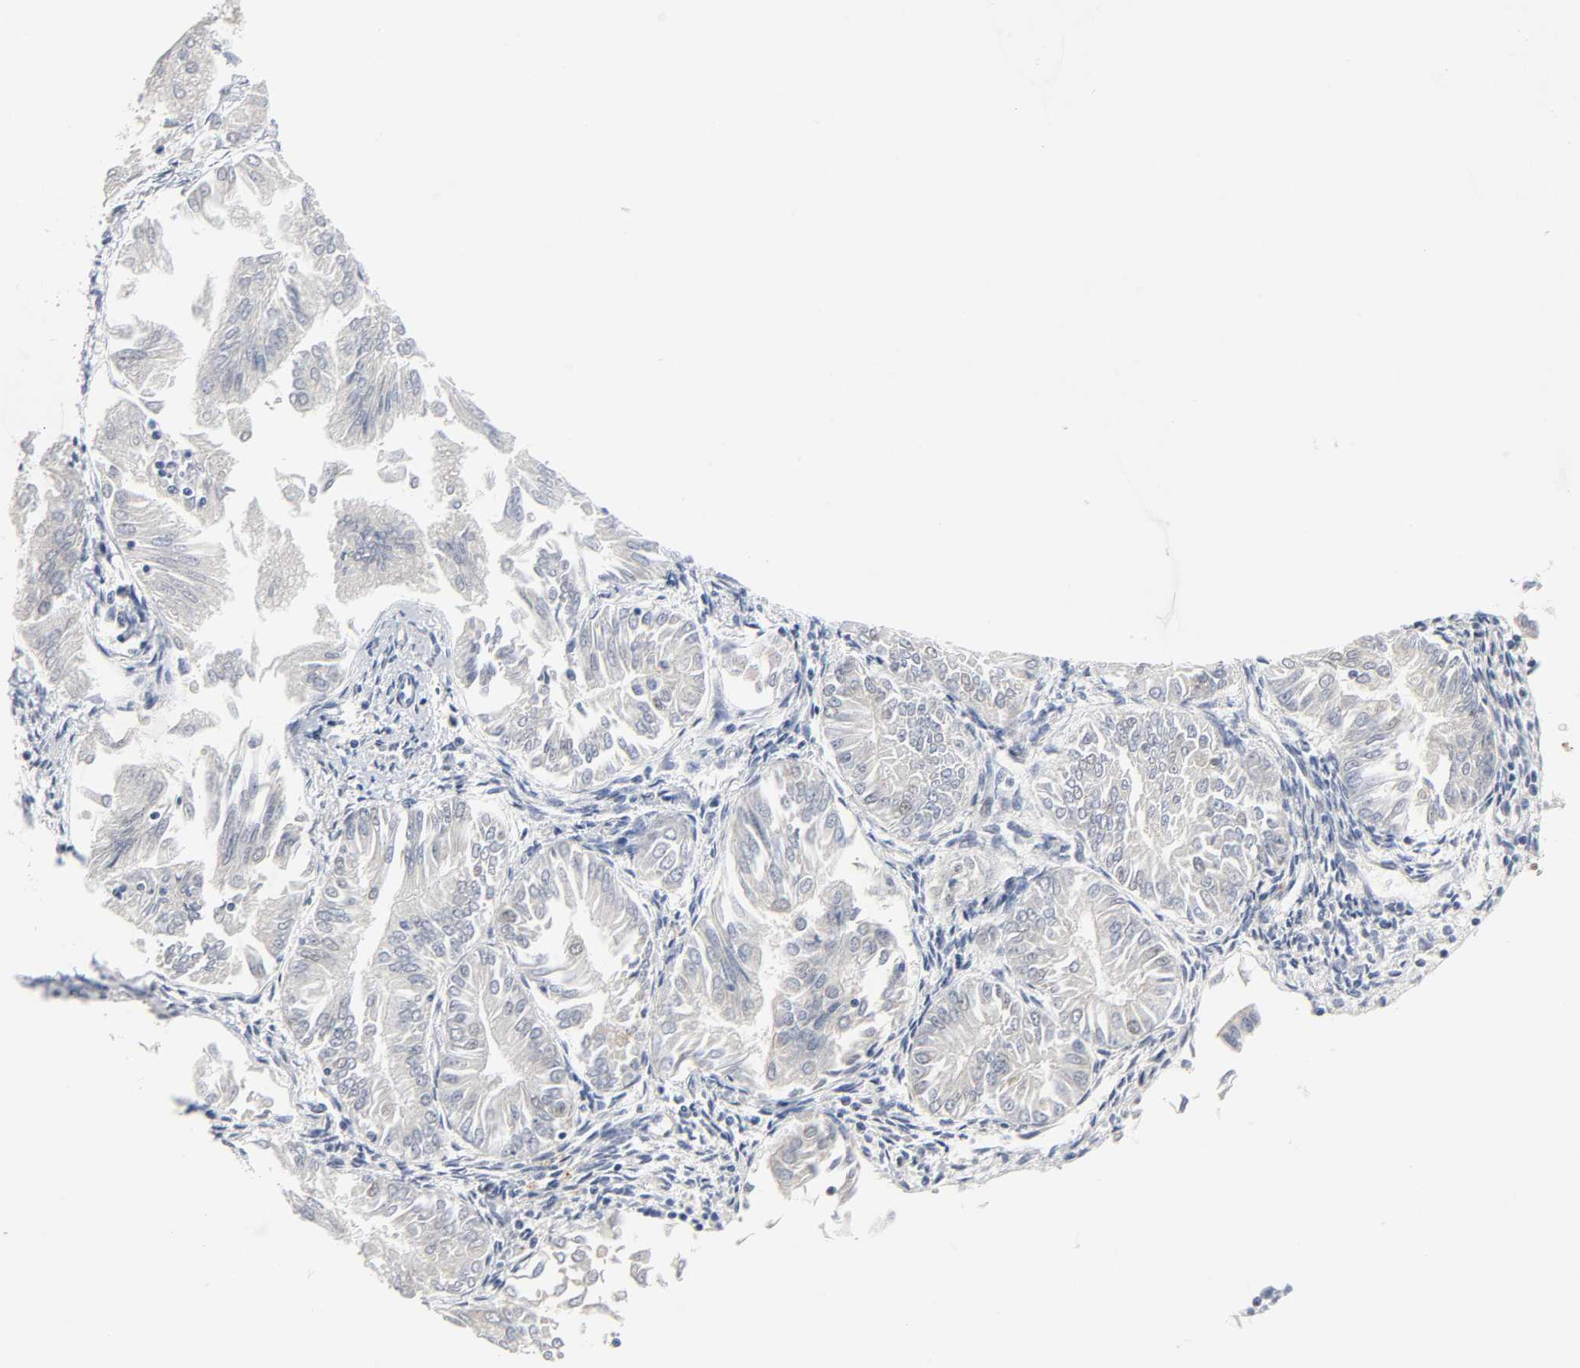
{"staining": {"intensity": "negative", "quantity": "none", "location": "none"}, "tissue": "endometrial cancer", "cell_type": "Tumor cells", "image_type": "cancer", "snomed": [{"axis": "morphology", "description": "Adenocarcinoma, NOS"}, {"axis": "topography", "description": "Endometrium"}], "caption": "Image shows no protein expression in tumor cells of endometrial cancer (adenocarcinoma) tissue. (Brightfield microscopy of DAB immunohistochemistry at high magnification).", "gene": "WEE1", "patient": {"sex": "female", "age": 53}}